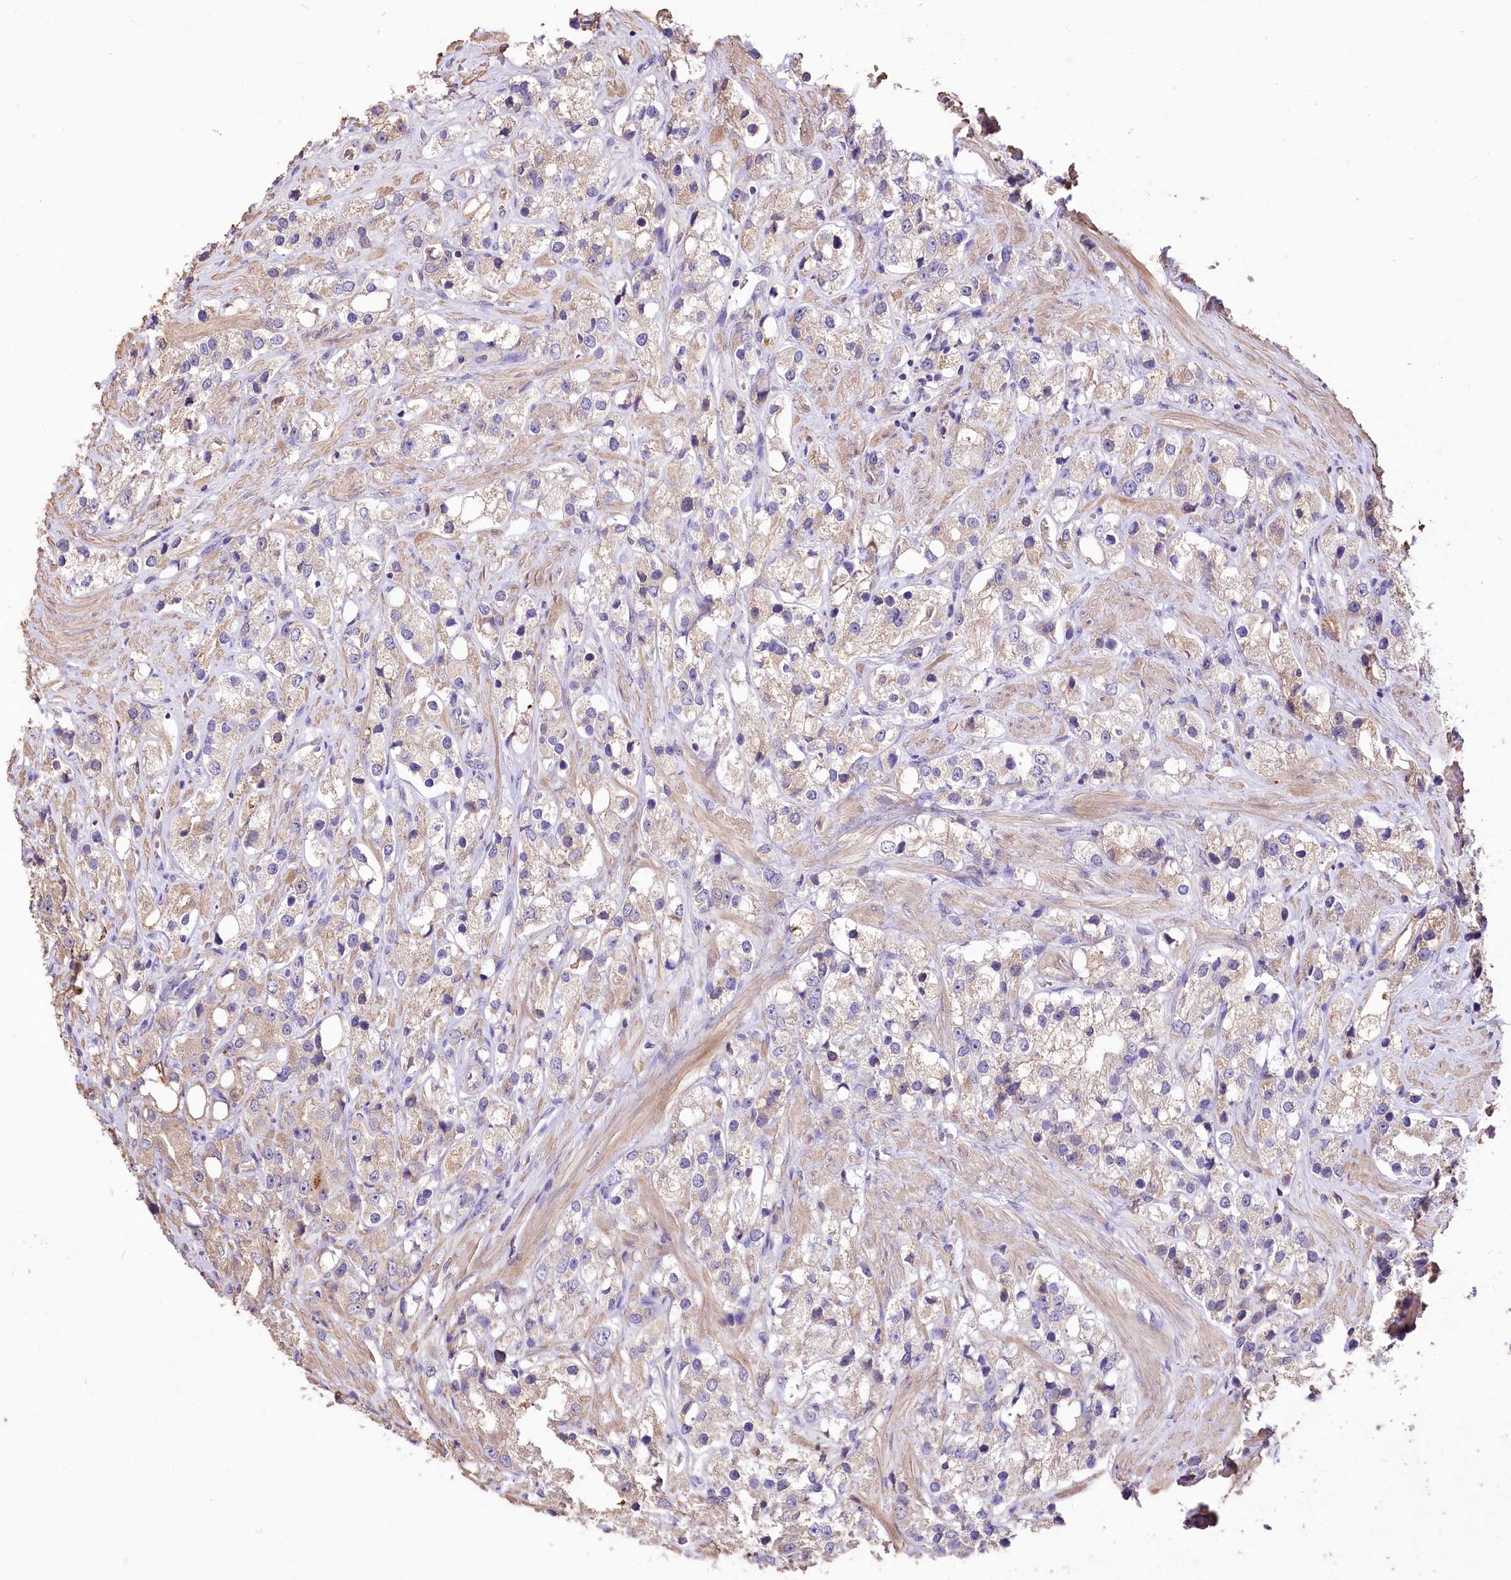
{"staining": {"intensity": "weak", "quantity": ">75%", "location": "cytoplasmic/membranous"}, "tissue": "prostate cancer", "cell_type": "Tumor cells", "image_type": "cancer", "snomed": [{"axis": "morphology", "description": "Adenocarcinoma, NOS"}, {"axis": "topography", "description": "Prostate"}], "caption": "Prostate cancer tissue displays weak cytoplasmic/membranous expression in about >75% of tumor cells, visualized by immunohistochemistry.", "gene": "PCYOX1L", "patient": {"sex": "male", "age": 79}}